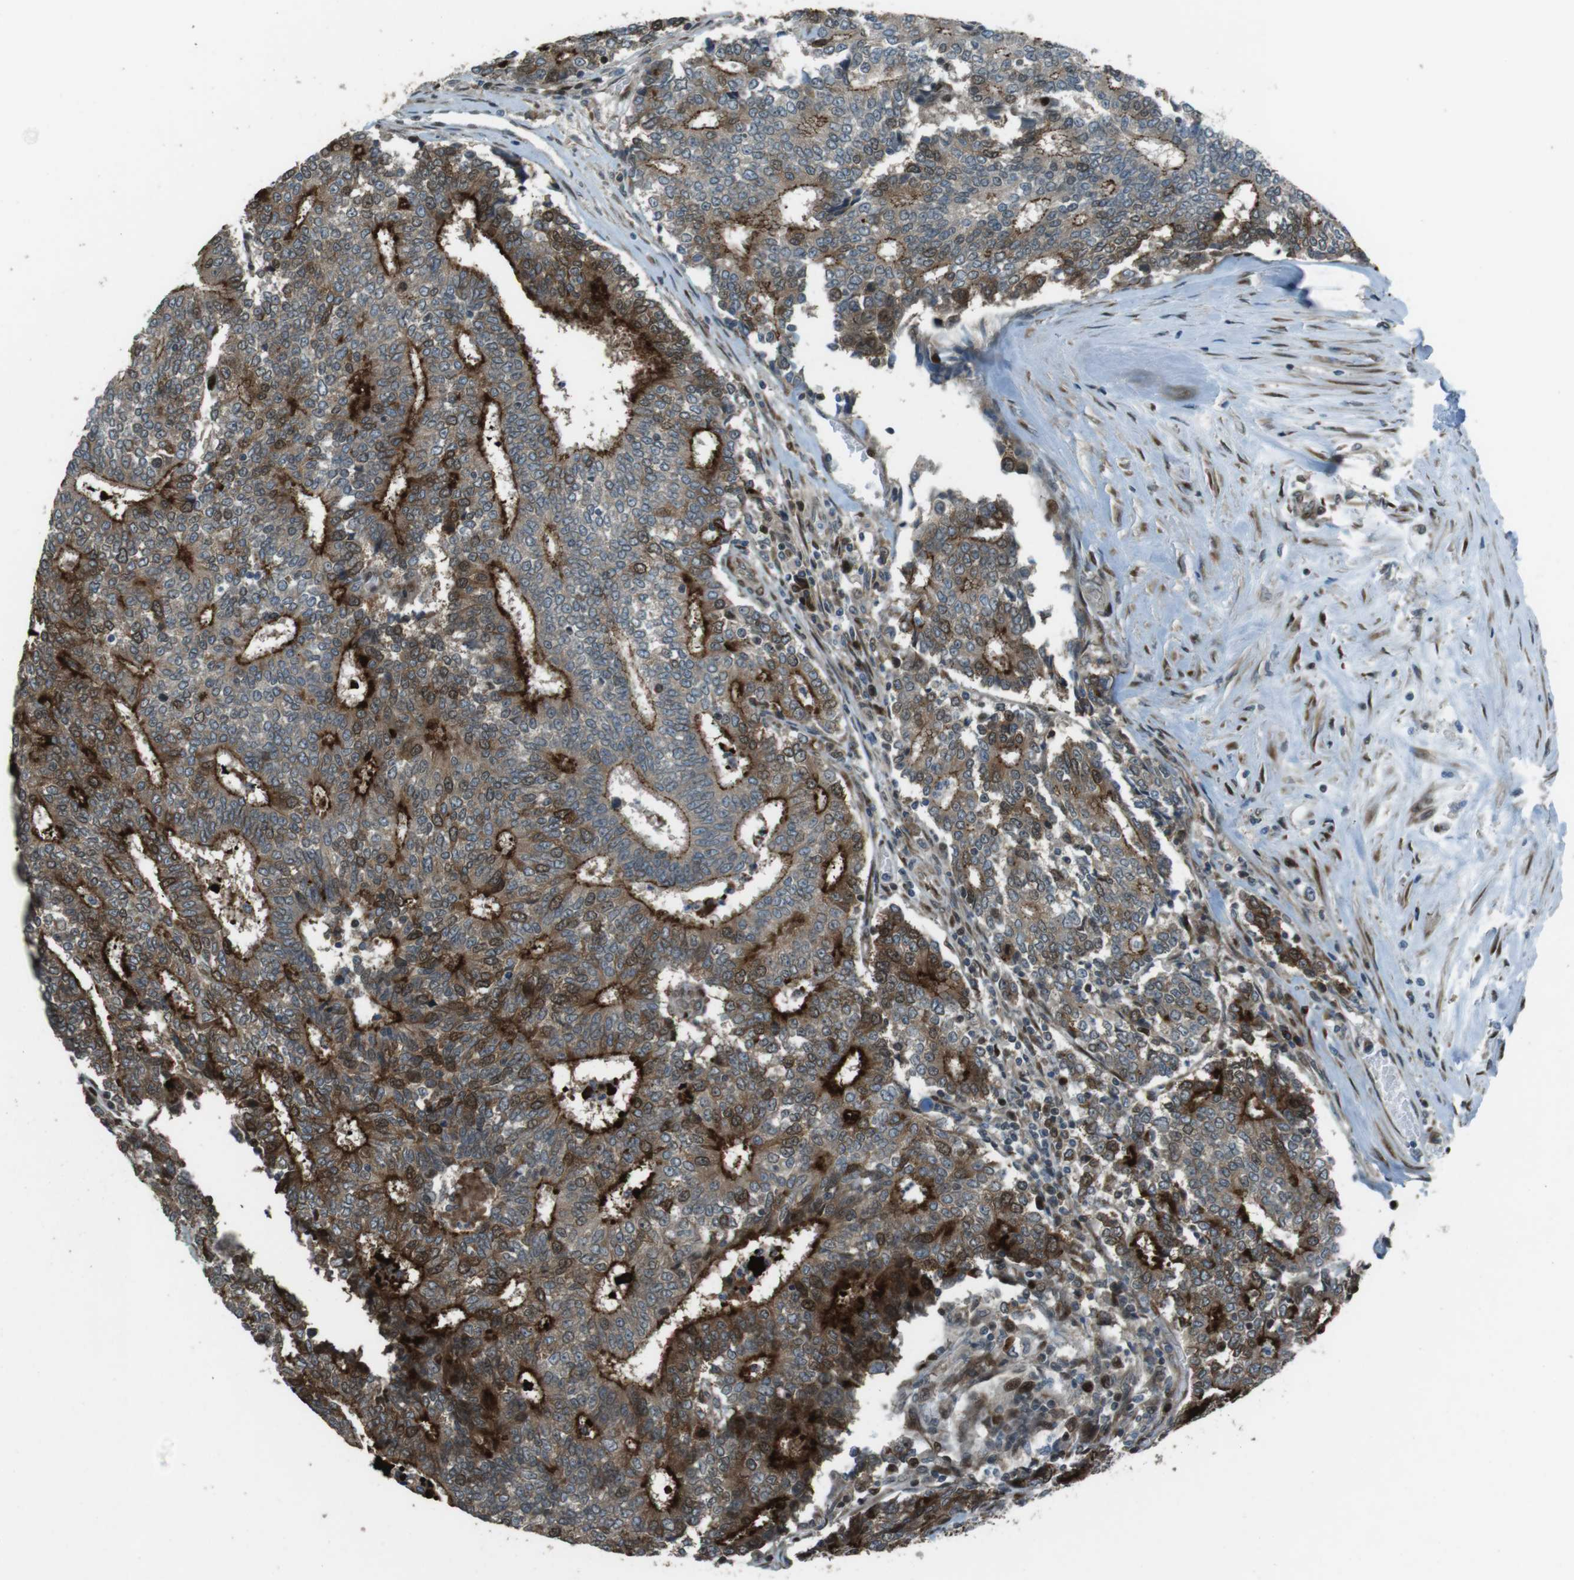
{"staining": {"intensity": "strong", "quantity": "25%-75%", "location": "cytoplasmic/membranous,nuclear"}, "tissue": "prostate cancer", "cell_type": "Tumor cells", "image_type": "cancer", "snomed": [{"axis": "morphology", "description": "Normal tissue, NOS"}, {"axis": "morphology", "description": "Adenocarcinoma, High grade"}, {"axis": "topography", "description": "Prostate"}, {"axis": "topography", "description": "Seminal veicle"}], "caption": "Approximately 25%-75% of tumor cells in prostate cancer demonstrate strong cytoplasmic/membranous and nuclear protein positivity as visualized by brown immunohistochemical staining.", "gene": "ZNF330", "patient": {"sex": "male", "age": 55}}